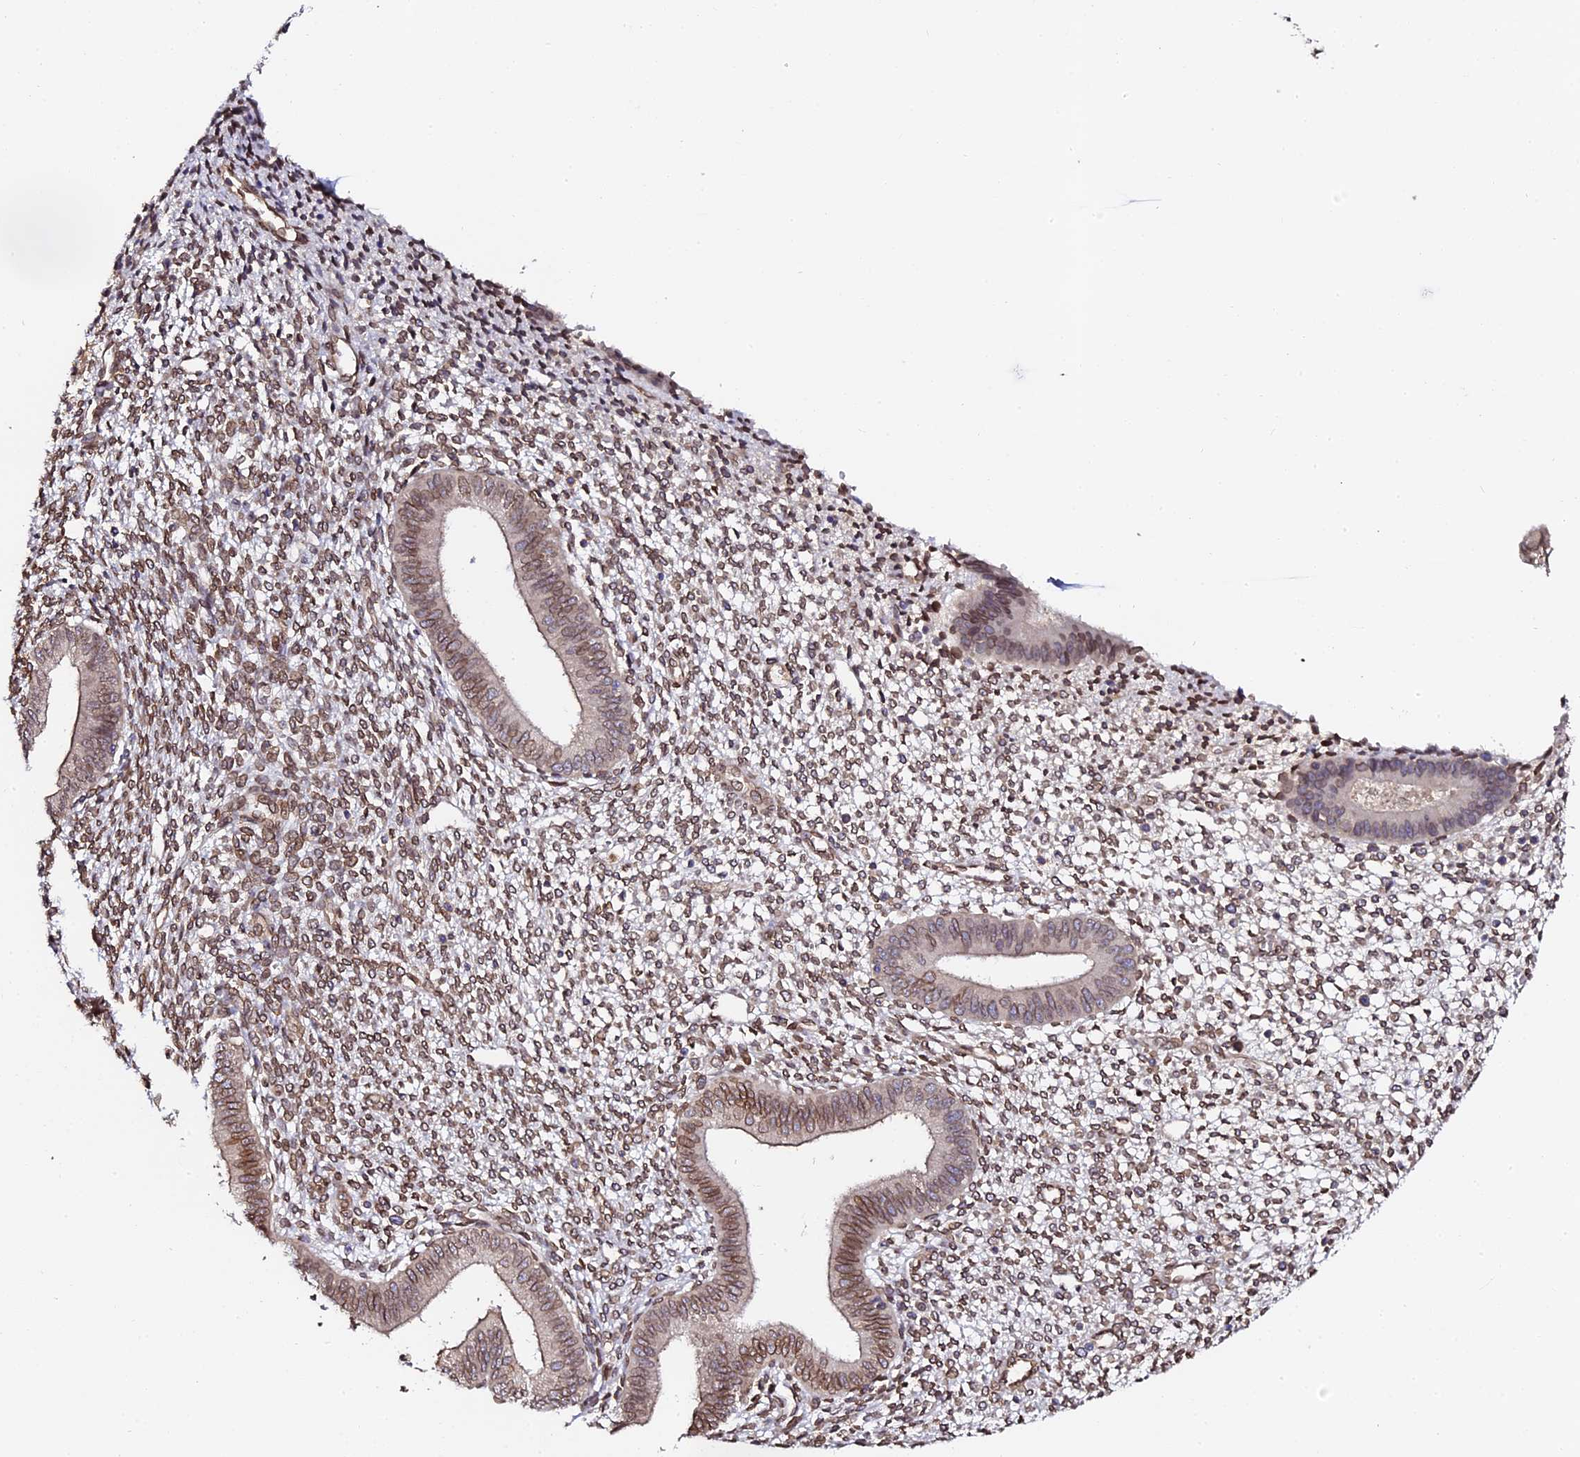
{"staining": {"intensity": "moderate", "quantity": ">75%", "location": "cytoplasmic/membranous,nuclear"}, "tissue": "endometrium", "cell_type": "Cells in endometrial stroma", "image_type": "normal", "snomed": [{"axis": "morphology", "description": "Normal tissue, NOS"}, {"axis": "topography", "description": "Endometrium"}], "caption": "Cells in endometrial stroma exhibit medium levels of moderate cytoplasmic/membranous,nuclear staining in approximately >75% of cells in unremarkable endometrium.", "gene": "ANAPC5", "patient": {"sex": "female", "age": 46}}